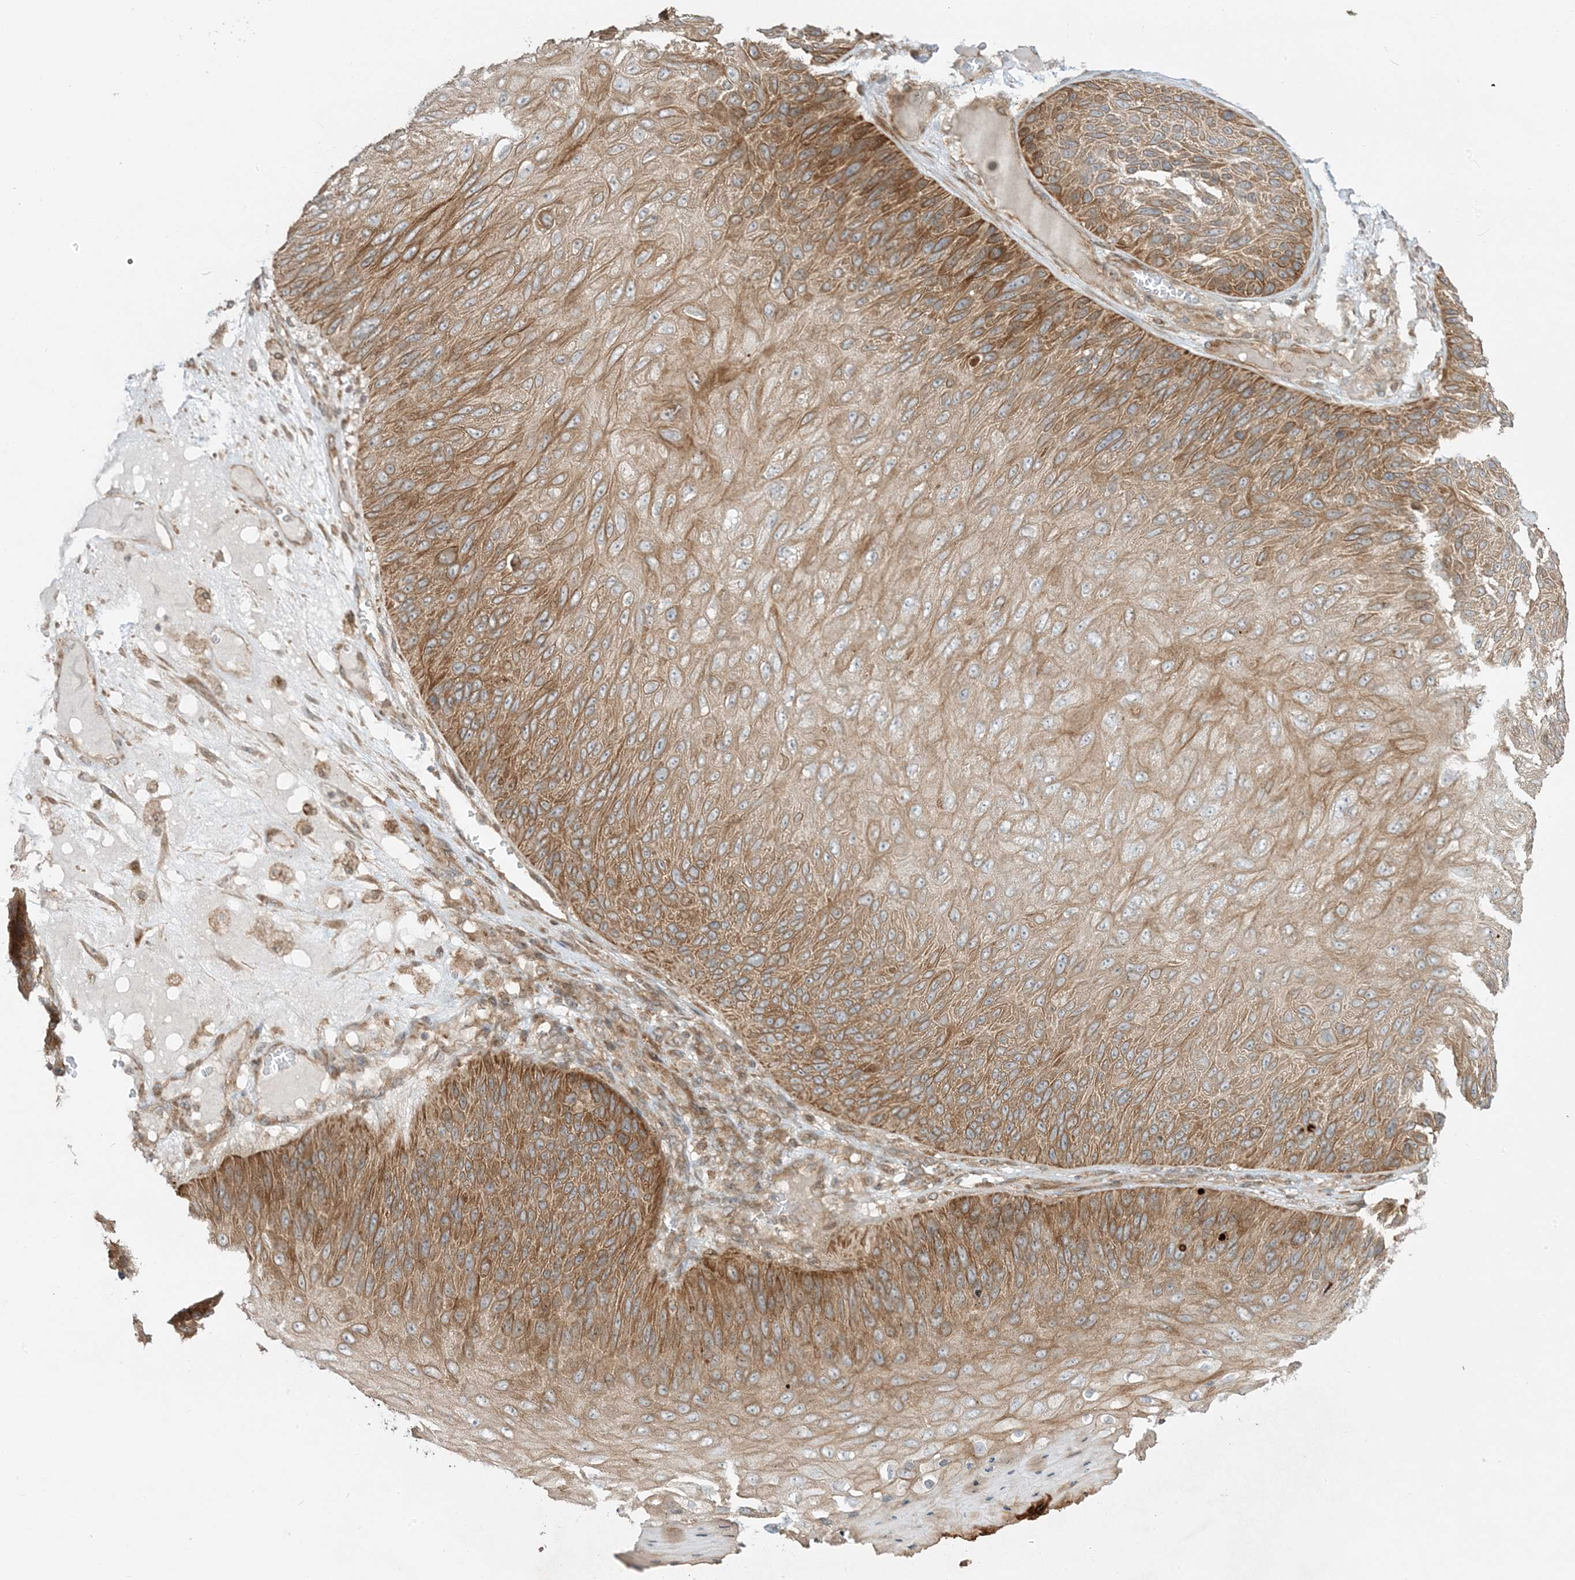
{"staining": {"intensity": "moderate", "quantity": ">75%", "location": "cytoplasmic/membranous"}, "tissue": "skin cancer", "cell_type": "Tumor cells", "image_type": "cancer", "snomed": [{"axis": "morphology", "description": "Squamous cell carcinoma, NOS"}, {"axis": "topography", "description": "Skin"}], "caption": "Immunohistochemistry of human skin squamous cell carcinoma reveals medium levels of moderate cytoplasmic/membranous staining in approximately >75% of tumor cells.", "gene": "SCARF2", "patient": {"sex": "female", "age": 88}}